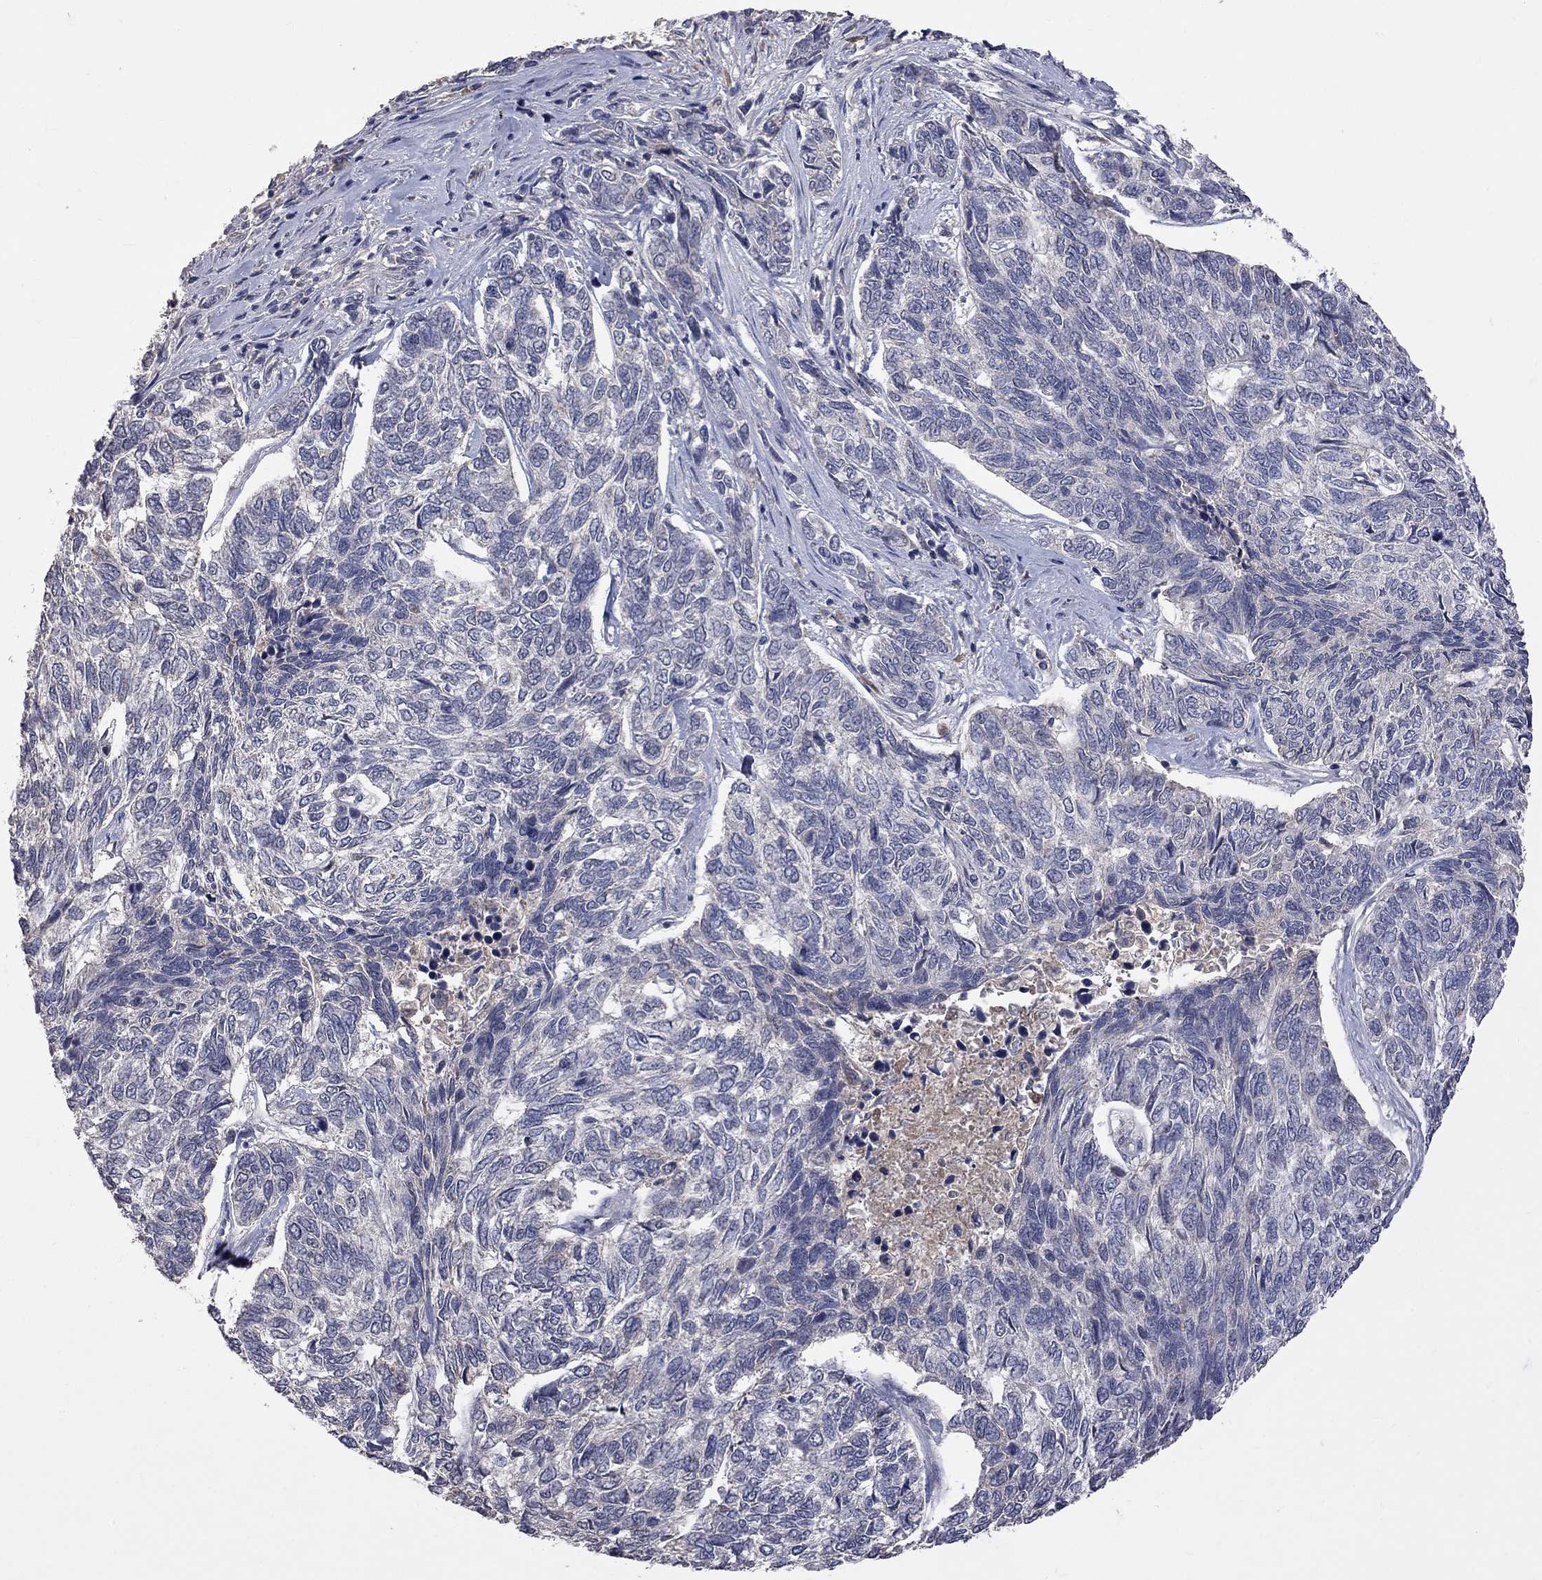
{"staining": {"intensity": "negative", "quantity": "none", "location": "none"}, "tissue": "skin cancer", "cell_type": "Tumor cells", "image_type": "cancer", "snomed": [{"axis": "morphology", "description": "Basal cell carcinoma"}, {"axis": "topography", "description": "Skin"}], "caption": "Skin cancer (basal cell carcinoma) was stained to show a protein in brown. There is no significant staining in tumor cells.", "gene": "HTR6", "patient": {"sex": "female", "age": 65}}